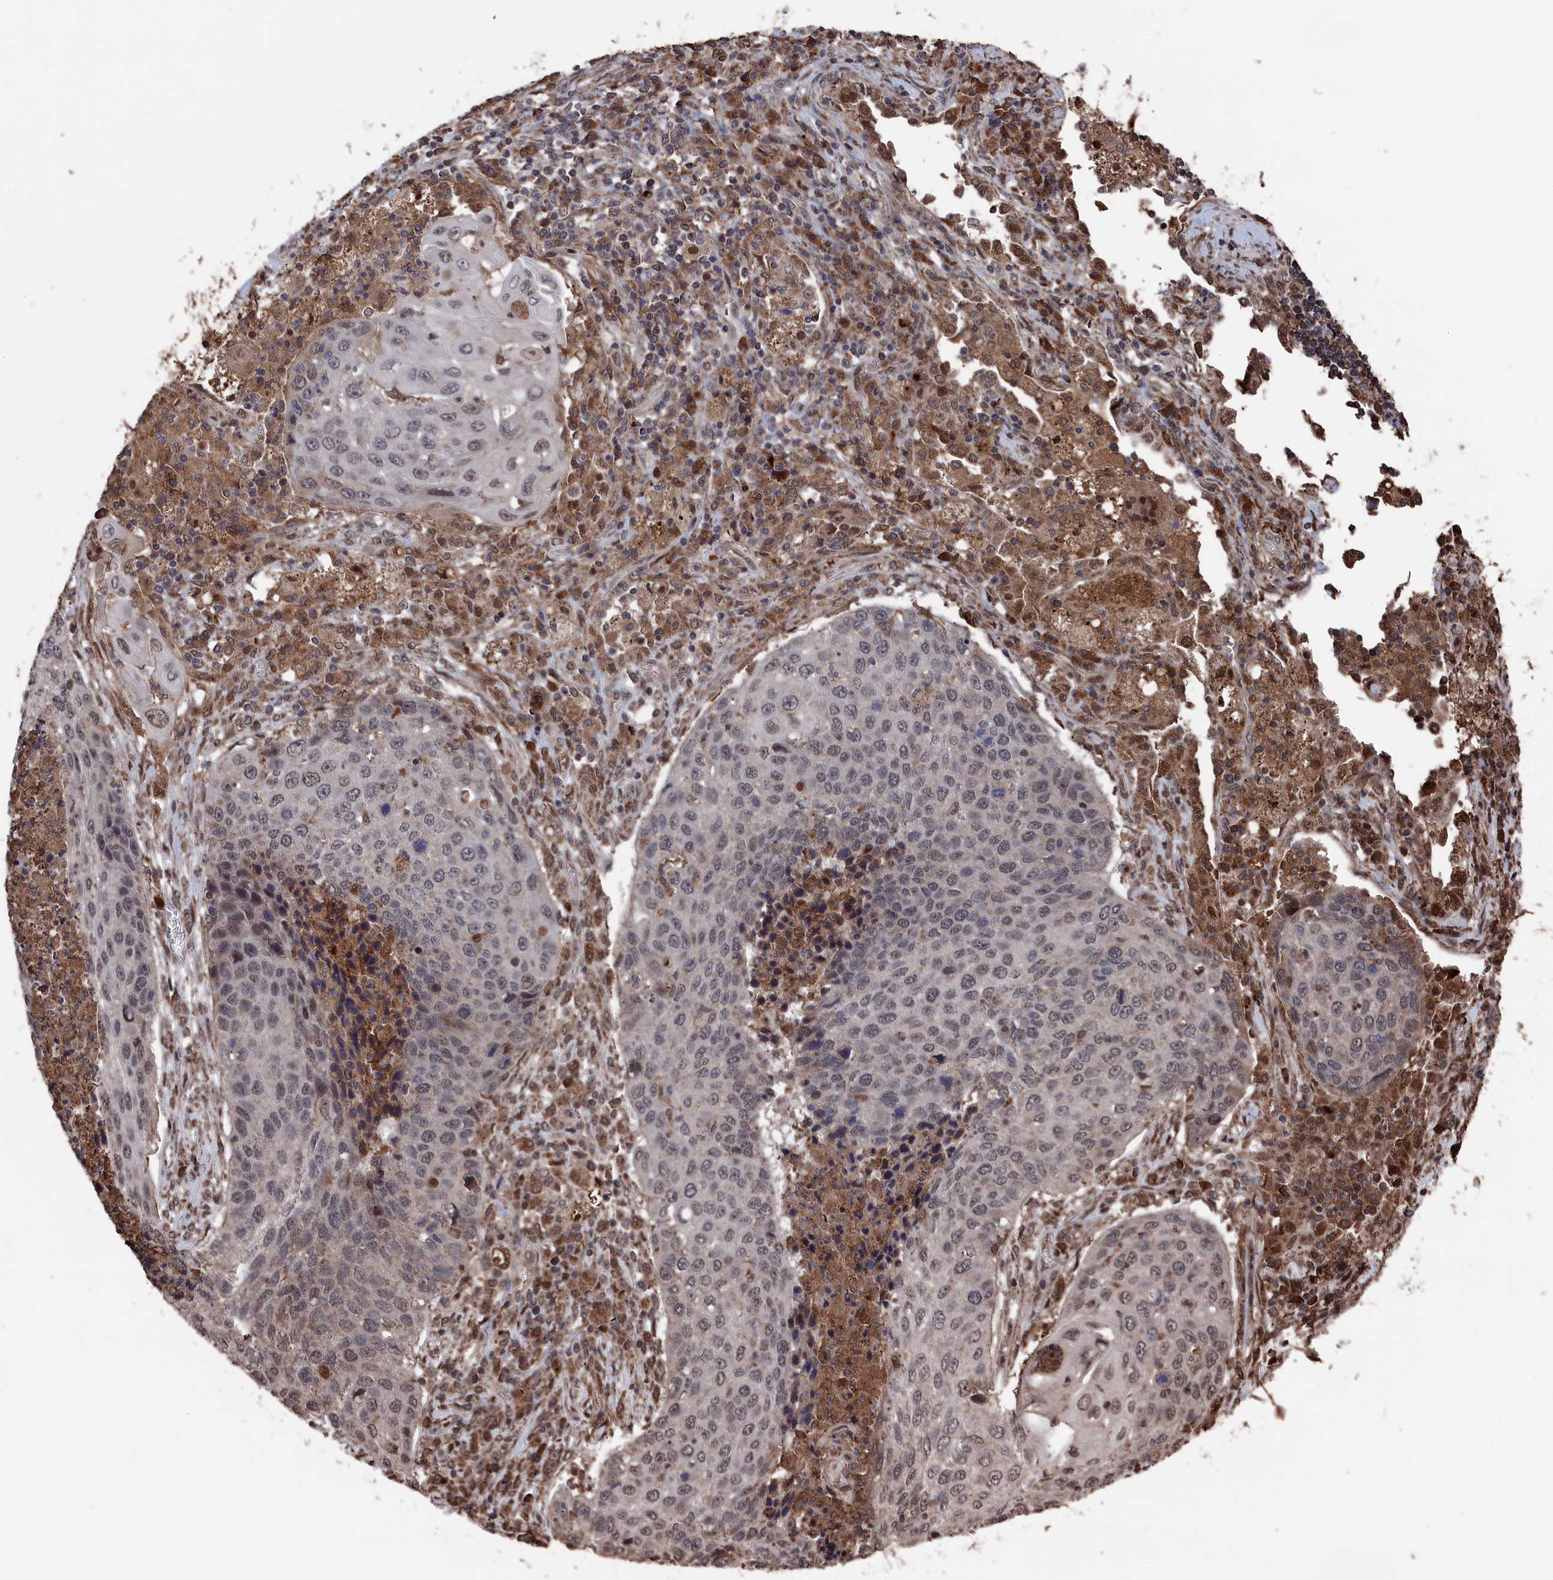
{"staining": {"intensity": "weak", "quantity": ">75%", "location": "nuclear"}, "tissue": "lung cancer", "cell_type": "Tumor cells", "image_type": "cancer", "snomed": [{"axis": "morphology", "description": "Squamous cell carcinoma, NOS"}, {"axis": "topography", "description": "Lung"}], "caption": "The immunohistochemical stain labels weak nuclear expression in tumor cells of squamous cell carcinoma (lung) tissue.", "gene": "CEACAM21", "patient": {"sex": "female", "age": 63}}